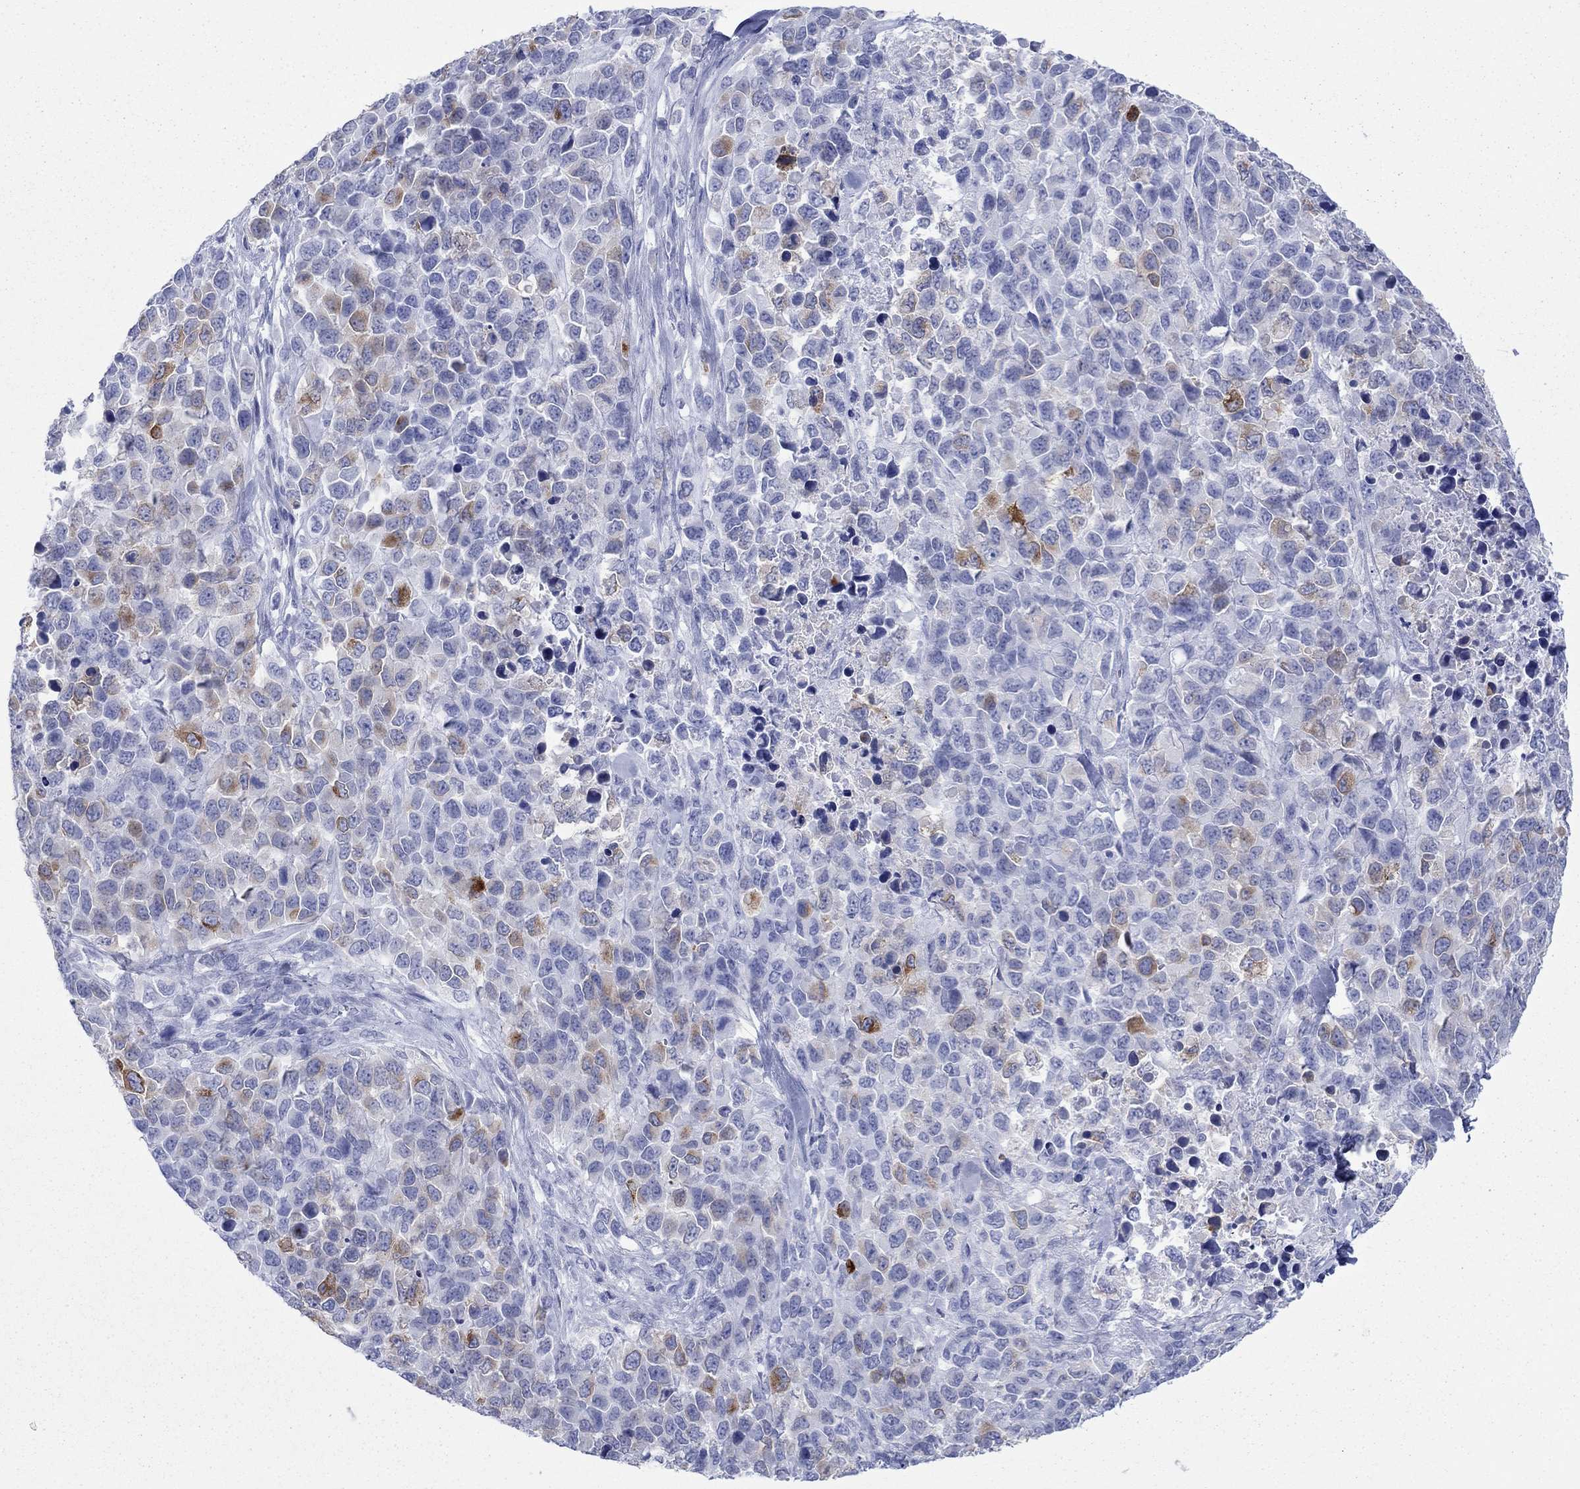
{"staining": {"intensity": "moderate", "quantity": "<25%", "location": "cytoplasmic/membranous"}, "tissue": "melanoma", "cell_type": "Tumor cells", "image_type": "cancer", "snomed": [{"axis": "morphology", "description": "Malignant melanoma, Metastatic site"}, {"axis": "topography", "description": "Skin"}], "caption": "IHC (DAB (3,3'-diaminobenzidine)) staining of human malignant melanoma (metastatic site) reveals moderate cytoplasmic/membranous protein positivity in about <25% of tumor cells.", "gene": "MLANA", "patient": {"sex": "male", "age": 84}}